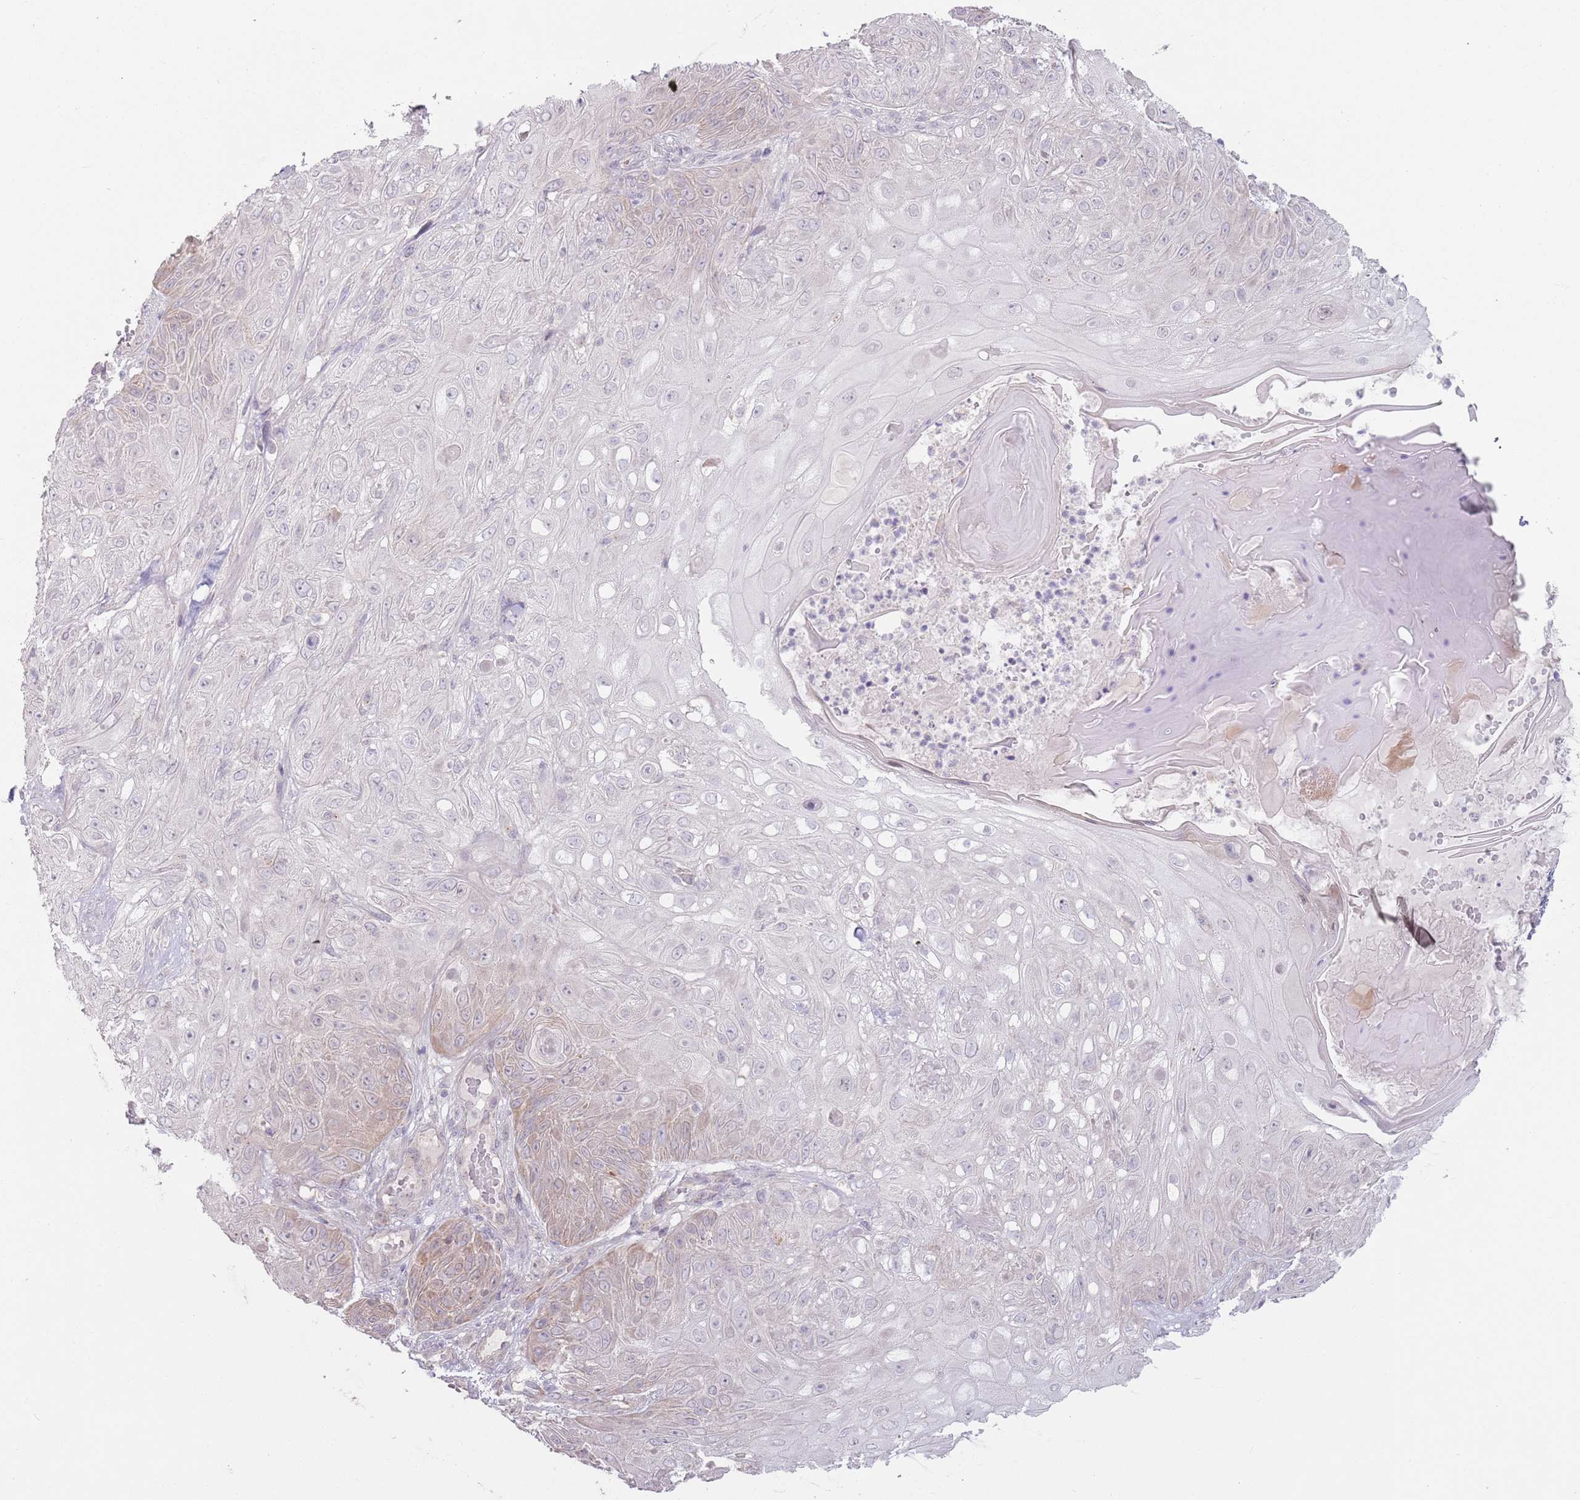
{"staining": {"intensity": "weak", "quantity": "<25%", "location": "cytoplasmic/membranous"}, "tissue": "skin cancer", "cell_type": "Tumor cells", "image_type": "cancer", "snomed": [{"axis": "morphology", "description": "Normal tissue, NOS"}, {"axis": "morphology", "description": "Squamous cell carcinoma, NOS"}, {"axis": "topography", "description": "Skin"}, {"axis": "topography", "description": "Cartilage tissue"}], "caption": "Immunohistochemical staining of skin squamous cell carcinoma exhibits no significant expression in tumor cells.", "gene": "LDHD", "patient": {"sex": "female", "age": 79}}